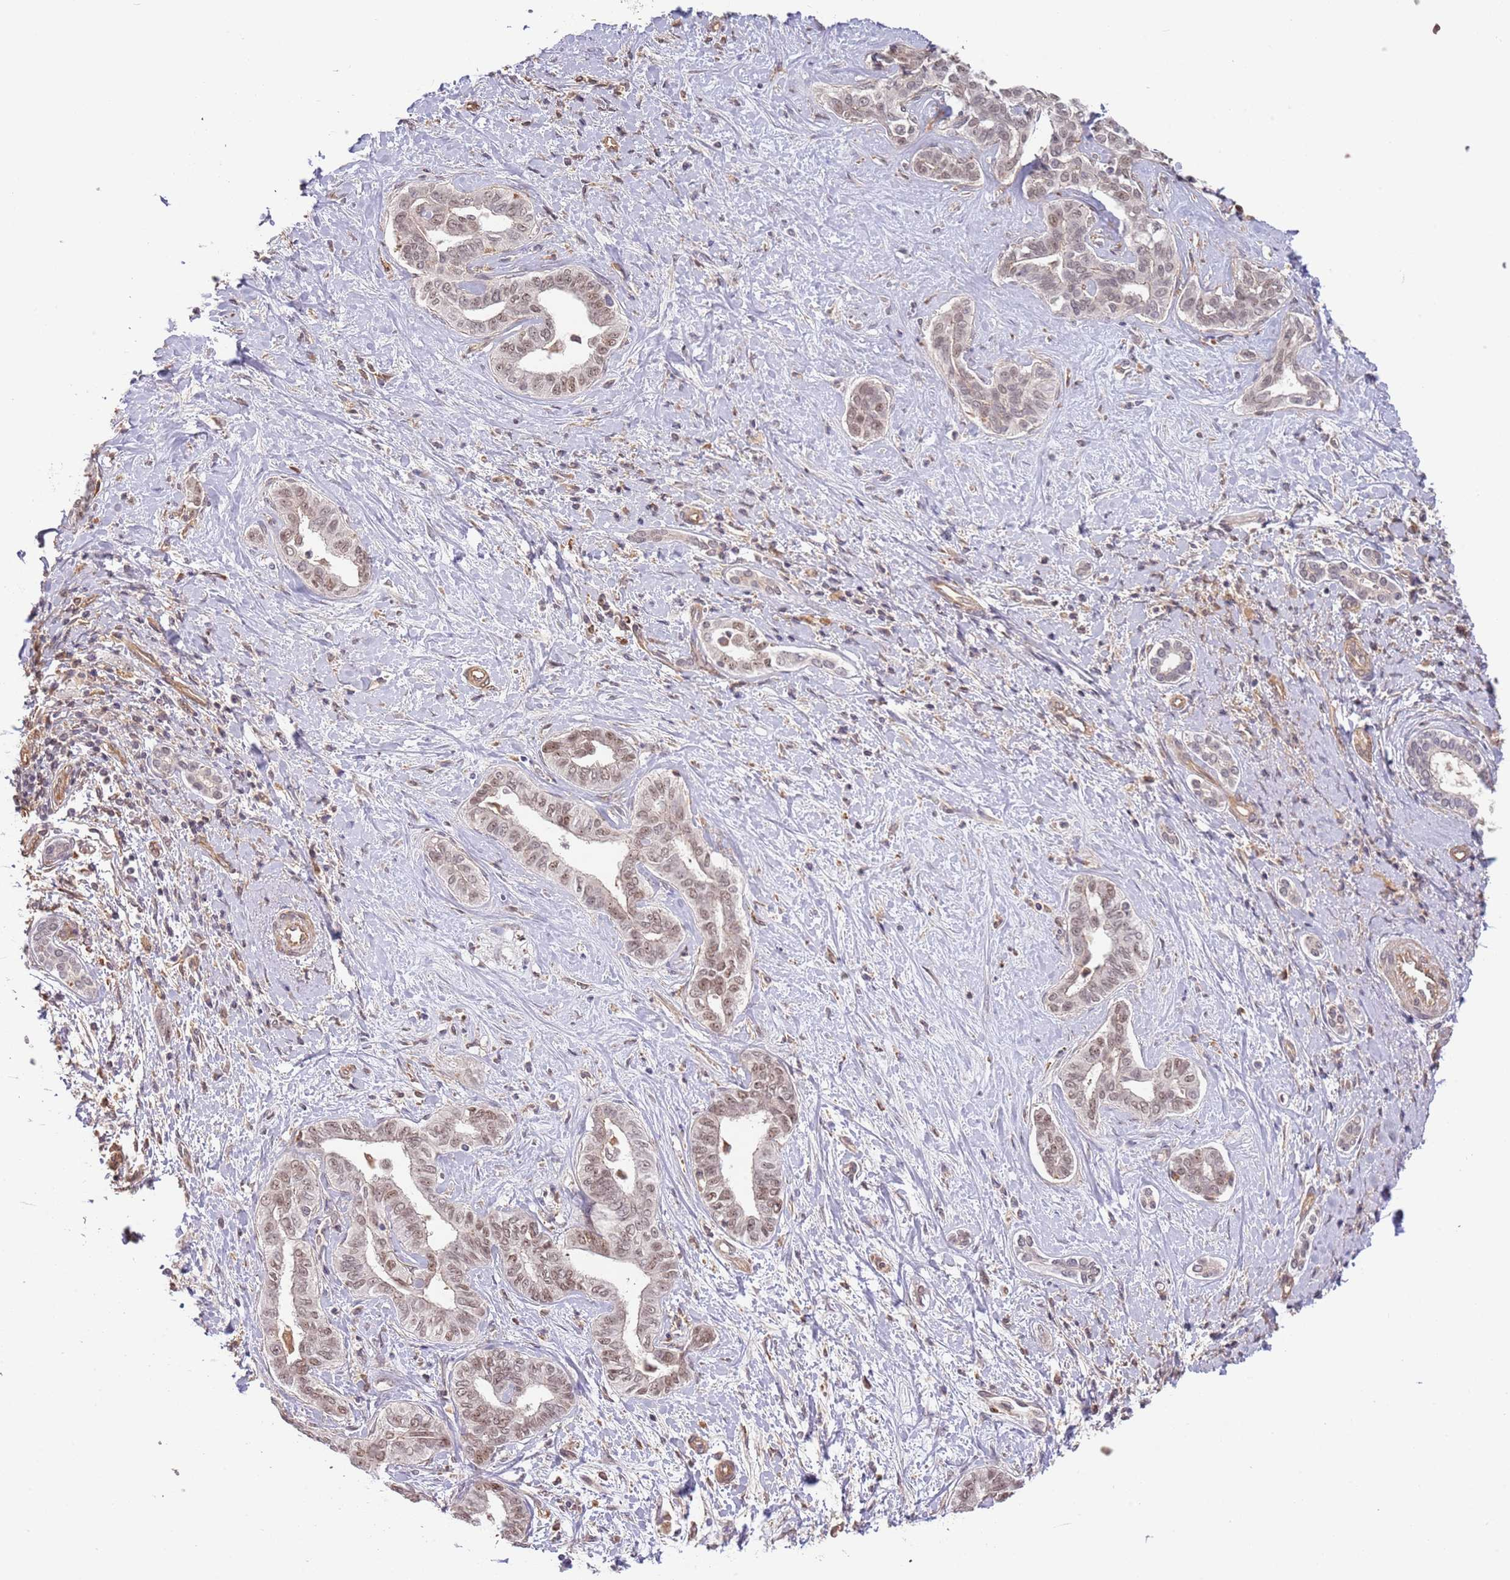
{"staining": {"intensity": "weak", "quantity": ">75%", "location": "nuclear"}, "tissue": "liver cancer", "cell_type": "Tumor cells", "image_type": "cancer", "snomed": [{"axis": "morphology", "description": "Cholangiocarcinoma"}, {"axis": "topography", "description": "Liver"}], "caption": "Tumor cells reveal weak nuclear positivity in approximately >75% of cells in cholangiocarcinoma (liver). (Brightfield microscopy of DAB IHC at high magnification).", "gene": "SURF2", "patient": {"sex": "female", "age": 77}}